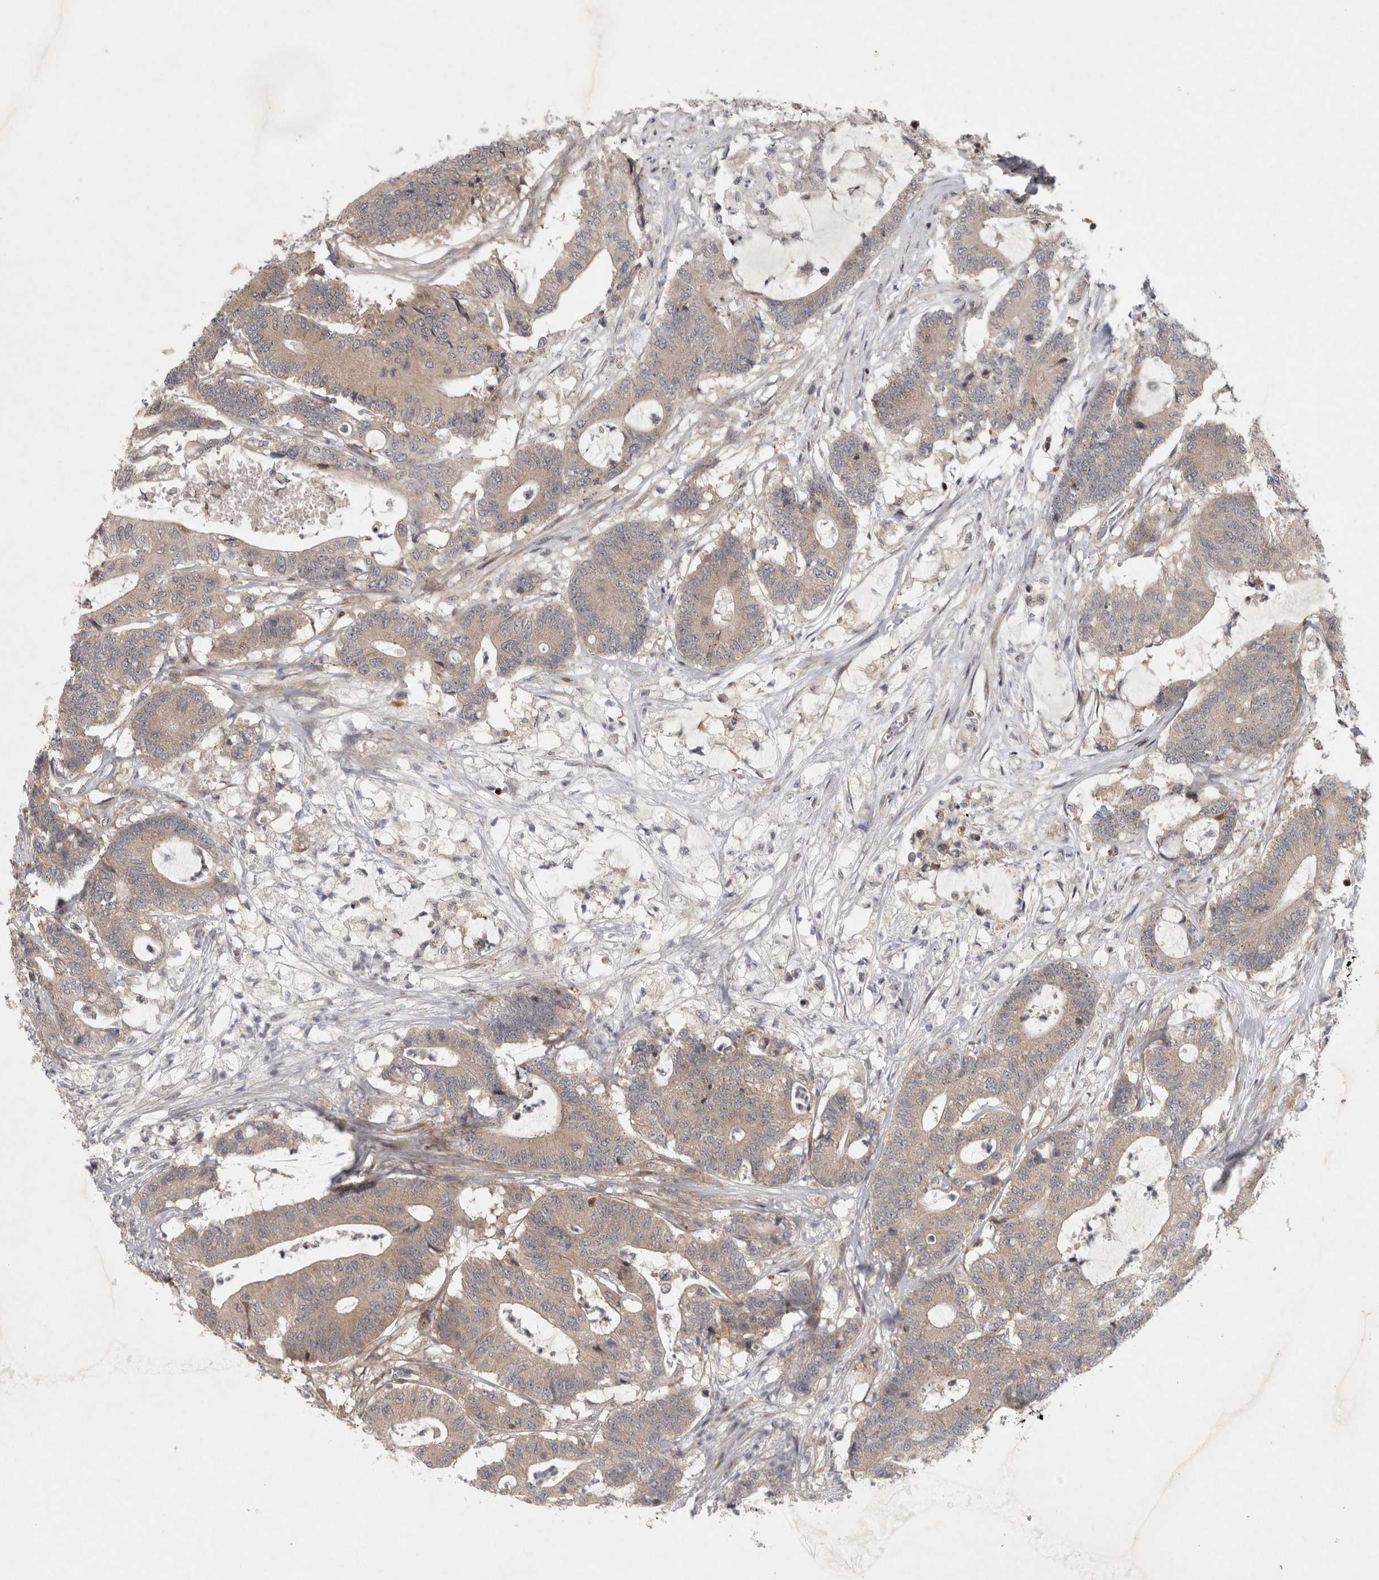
{"staining": {"intensity": "weak", "quantity": "25%-75%", "location": "cytoplasmic/membranous"}, "tissue": "colorectal cancer", "cell_type": "Tumor cells", "image_type": "cancer", "snomed": [{"axis": "morphology", "description": "Adenocarcinoma, NOS"}, {"axis": "topography", "description": "Colon"}], "caption": "An image of colorectal cancer (adenocarcinoma) stained for a protein exhibits weak cytoplasmic/membranous brown staining in tumor cells.", "gene": "KDM8", "patient": {"sex": "female", "age": 84}}